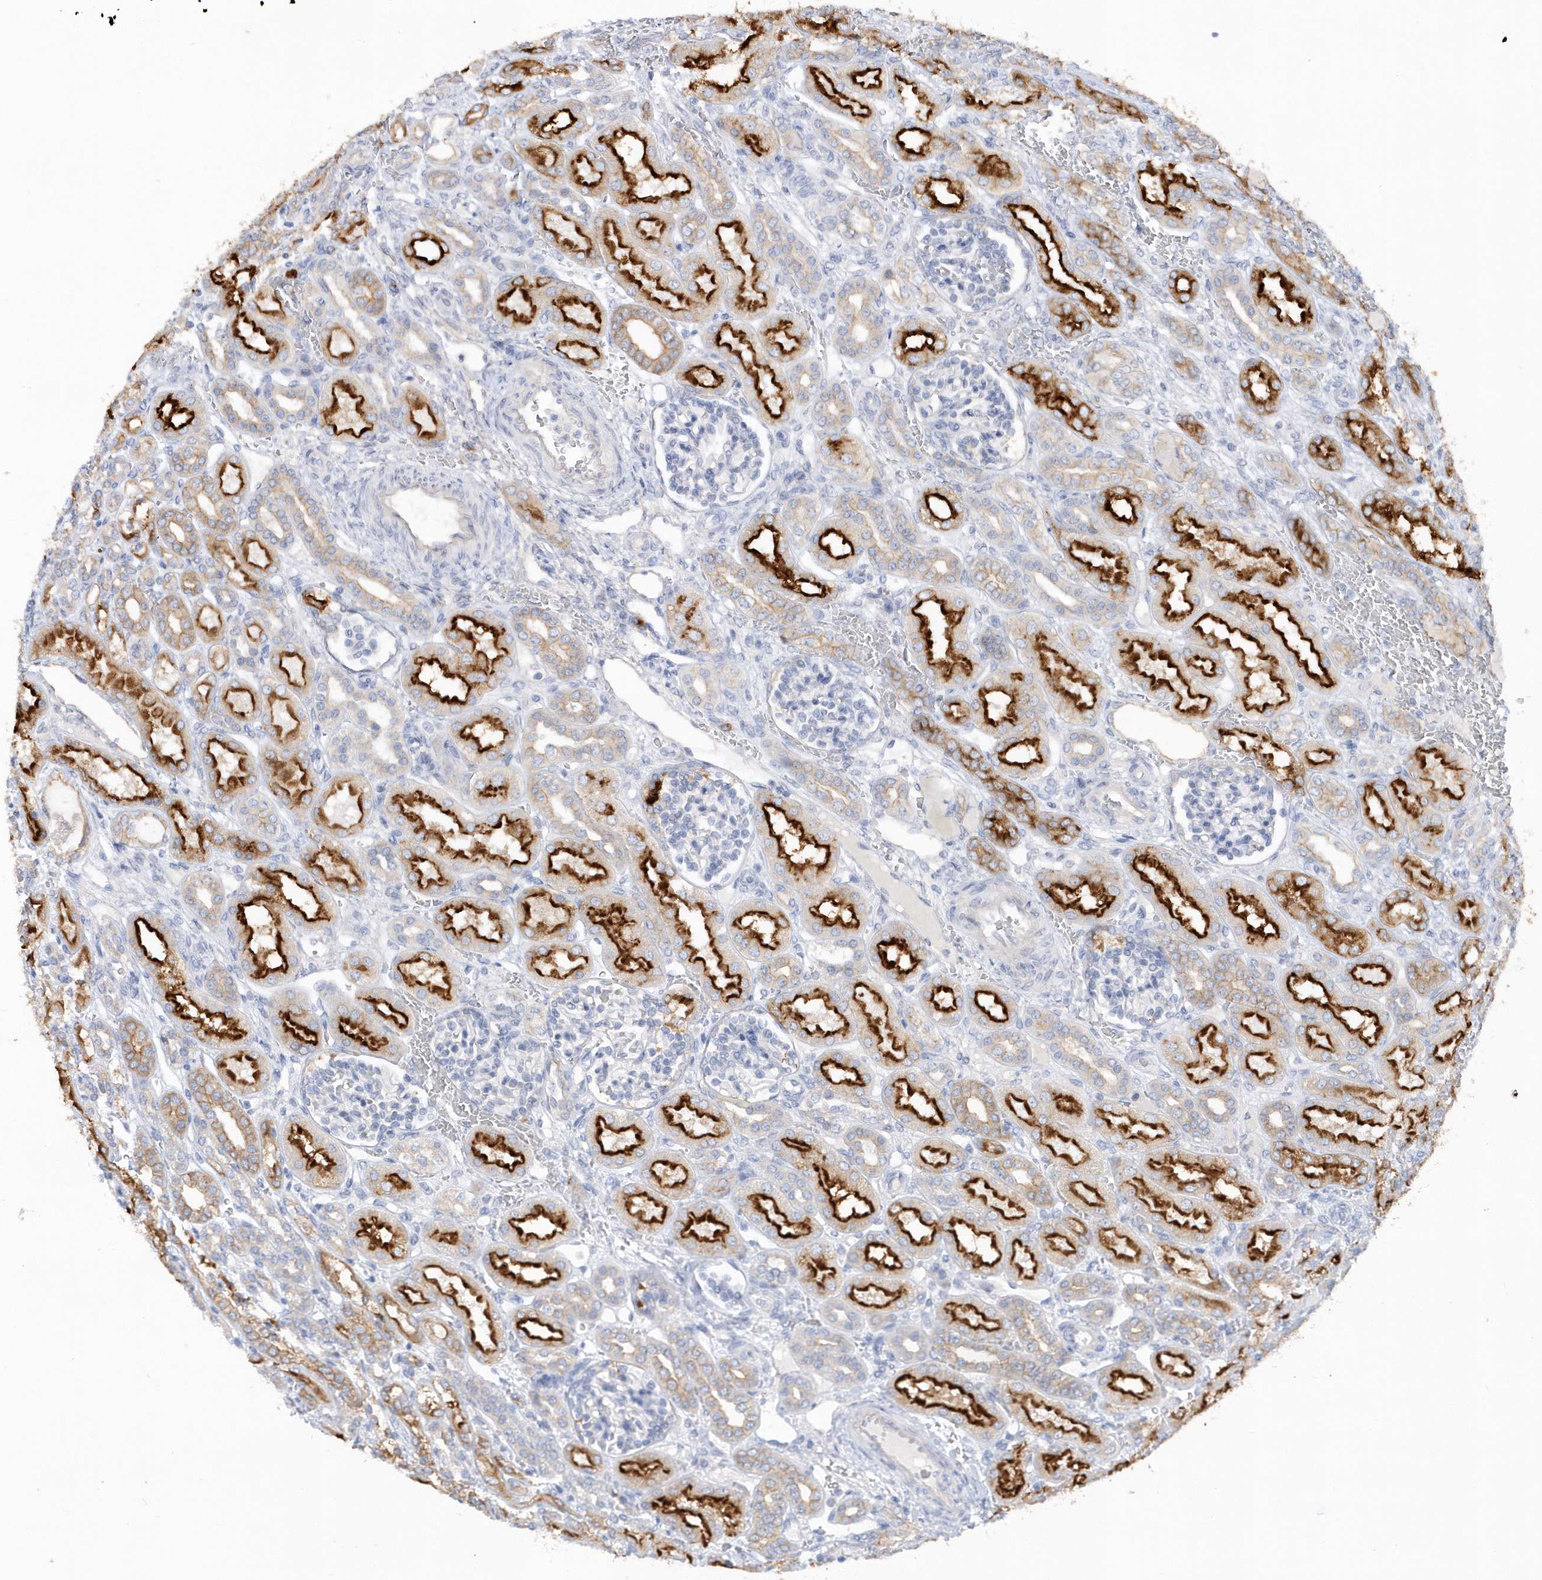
{"staining": {"intensity": "negative", "quantity": "none", "location": "none"}, "tissue": "kidney", "cell_type": "Cells in glomeruli", "image_type": "normal", "snomed": [{"axis": "morphology", "description": "Normal tissue, NOS"}, {"axis": "morphology", "description": "Neoplasm, malignant, NOS"}, {"axis": "topography", "description": "Kidney"}], "caption": "DAB immunohistochemical staining of unremarkable kidney exhibits no significant staining in cells in glomeruli.", "gene": "RPEL1", "patient": {"sex": "female", "age": 1}}